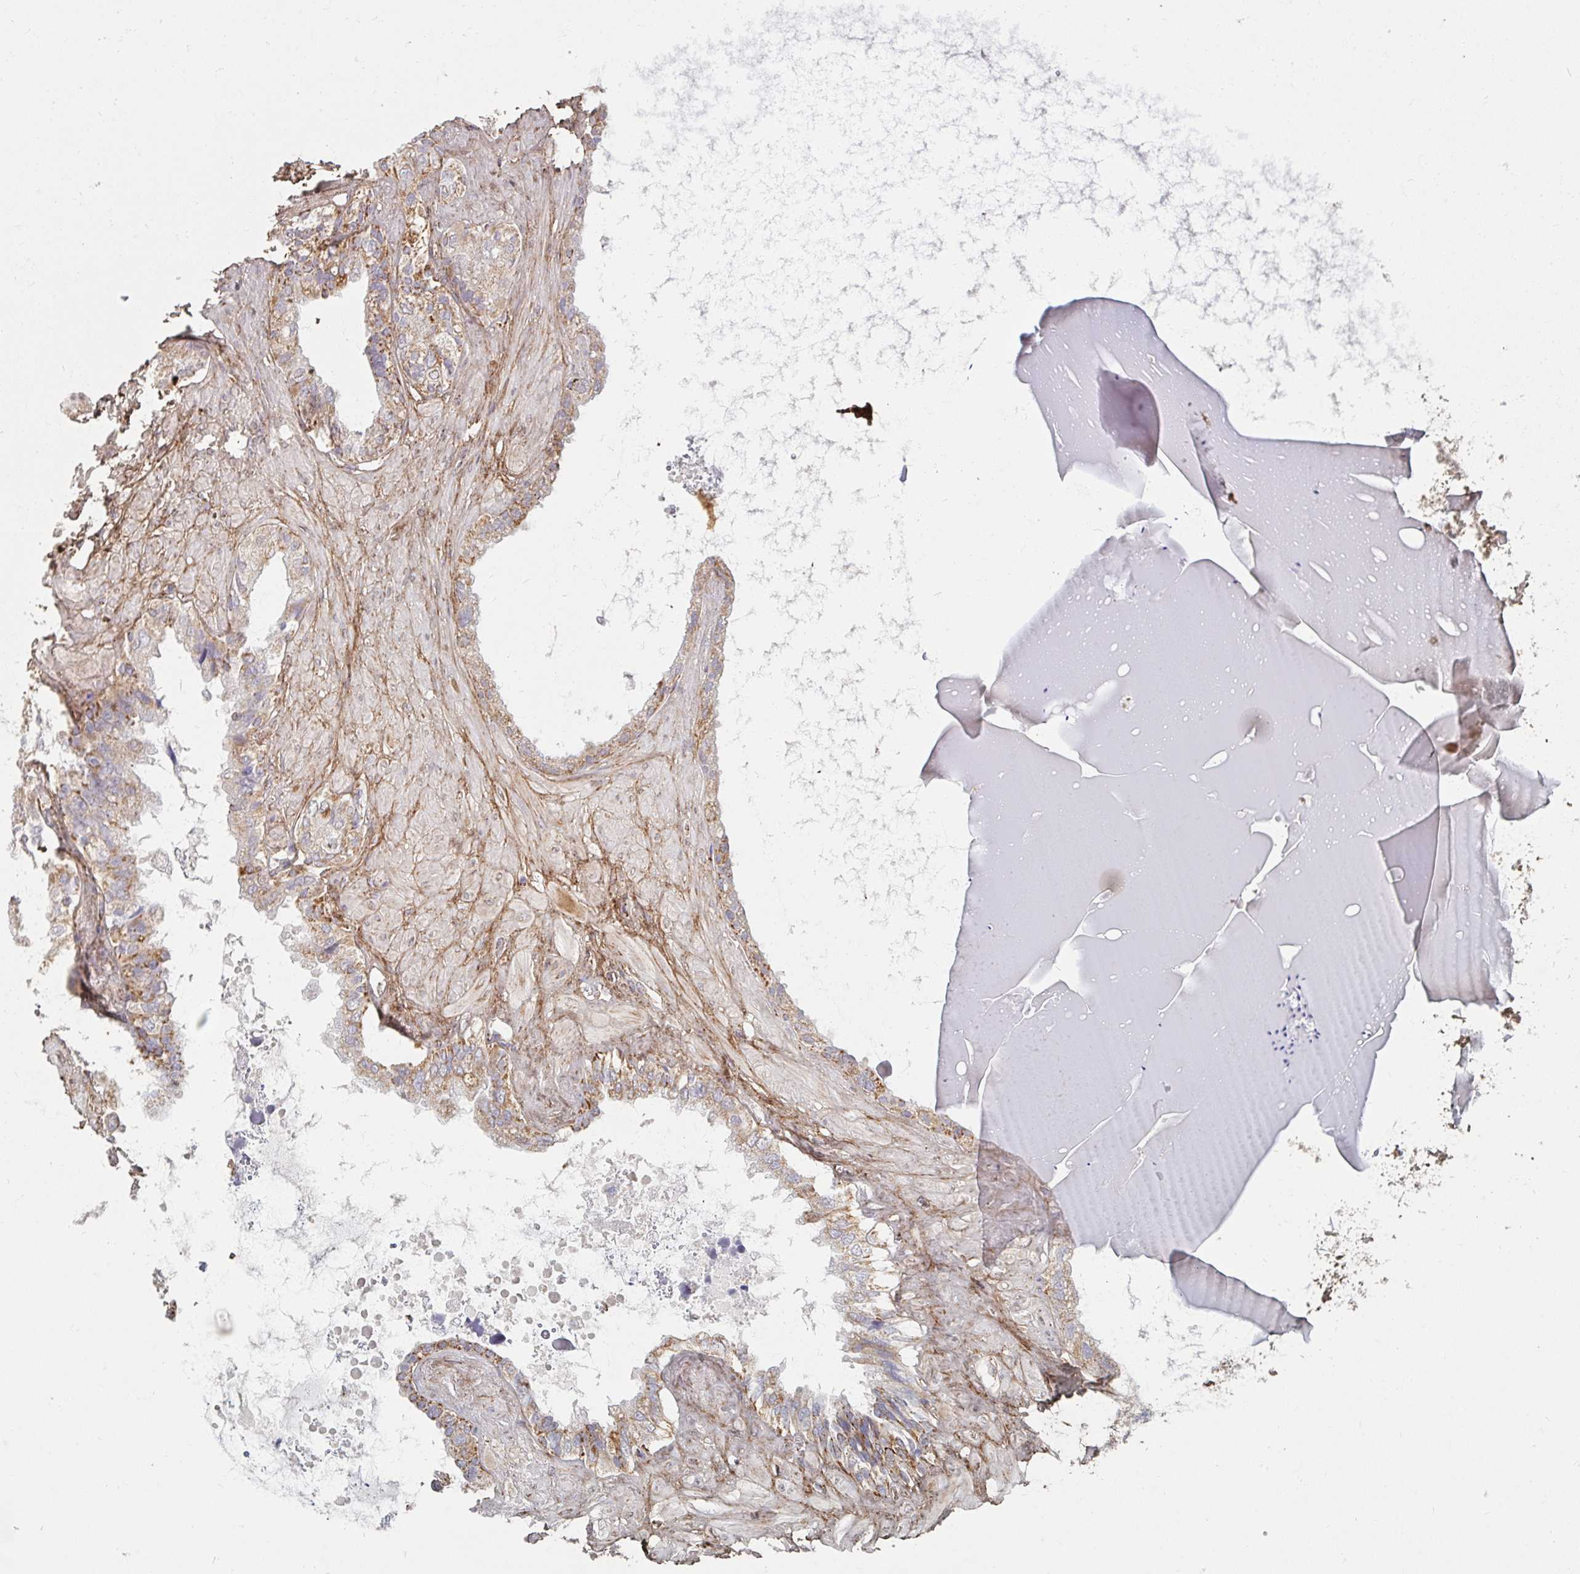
{"staining": {"intensity": "moderate", "quantity": "25%-75%", "location": "cytoplasmic/membranous"}, "tissue": "seminal vesicle", "cell_type": "Glandular cells", "image_type": "normal", "snomed": [{"axis": "morphology", "description": "Normal tissue, NOS"}, {"axis": "topography", "description": "Seminal veicle"}, {"axis": "topography", "description": "Peripheral nerve tissue"}], "caption": "Protein expression analysis of normal human seminal vesicle reveals moderate cytoplasmic/membranous expression in approximately 25%-75% of glandular cells.", "gene": "MAVS", "patient": {"sex": "male", "age": 76}}